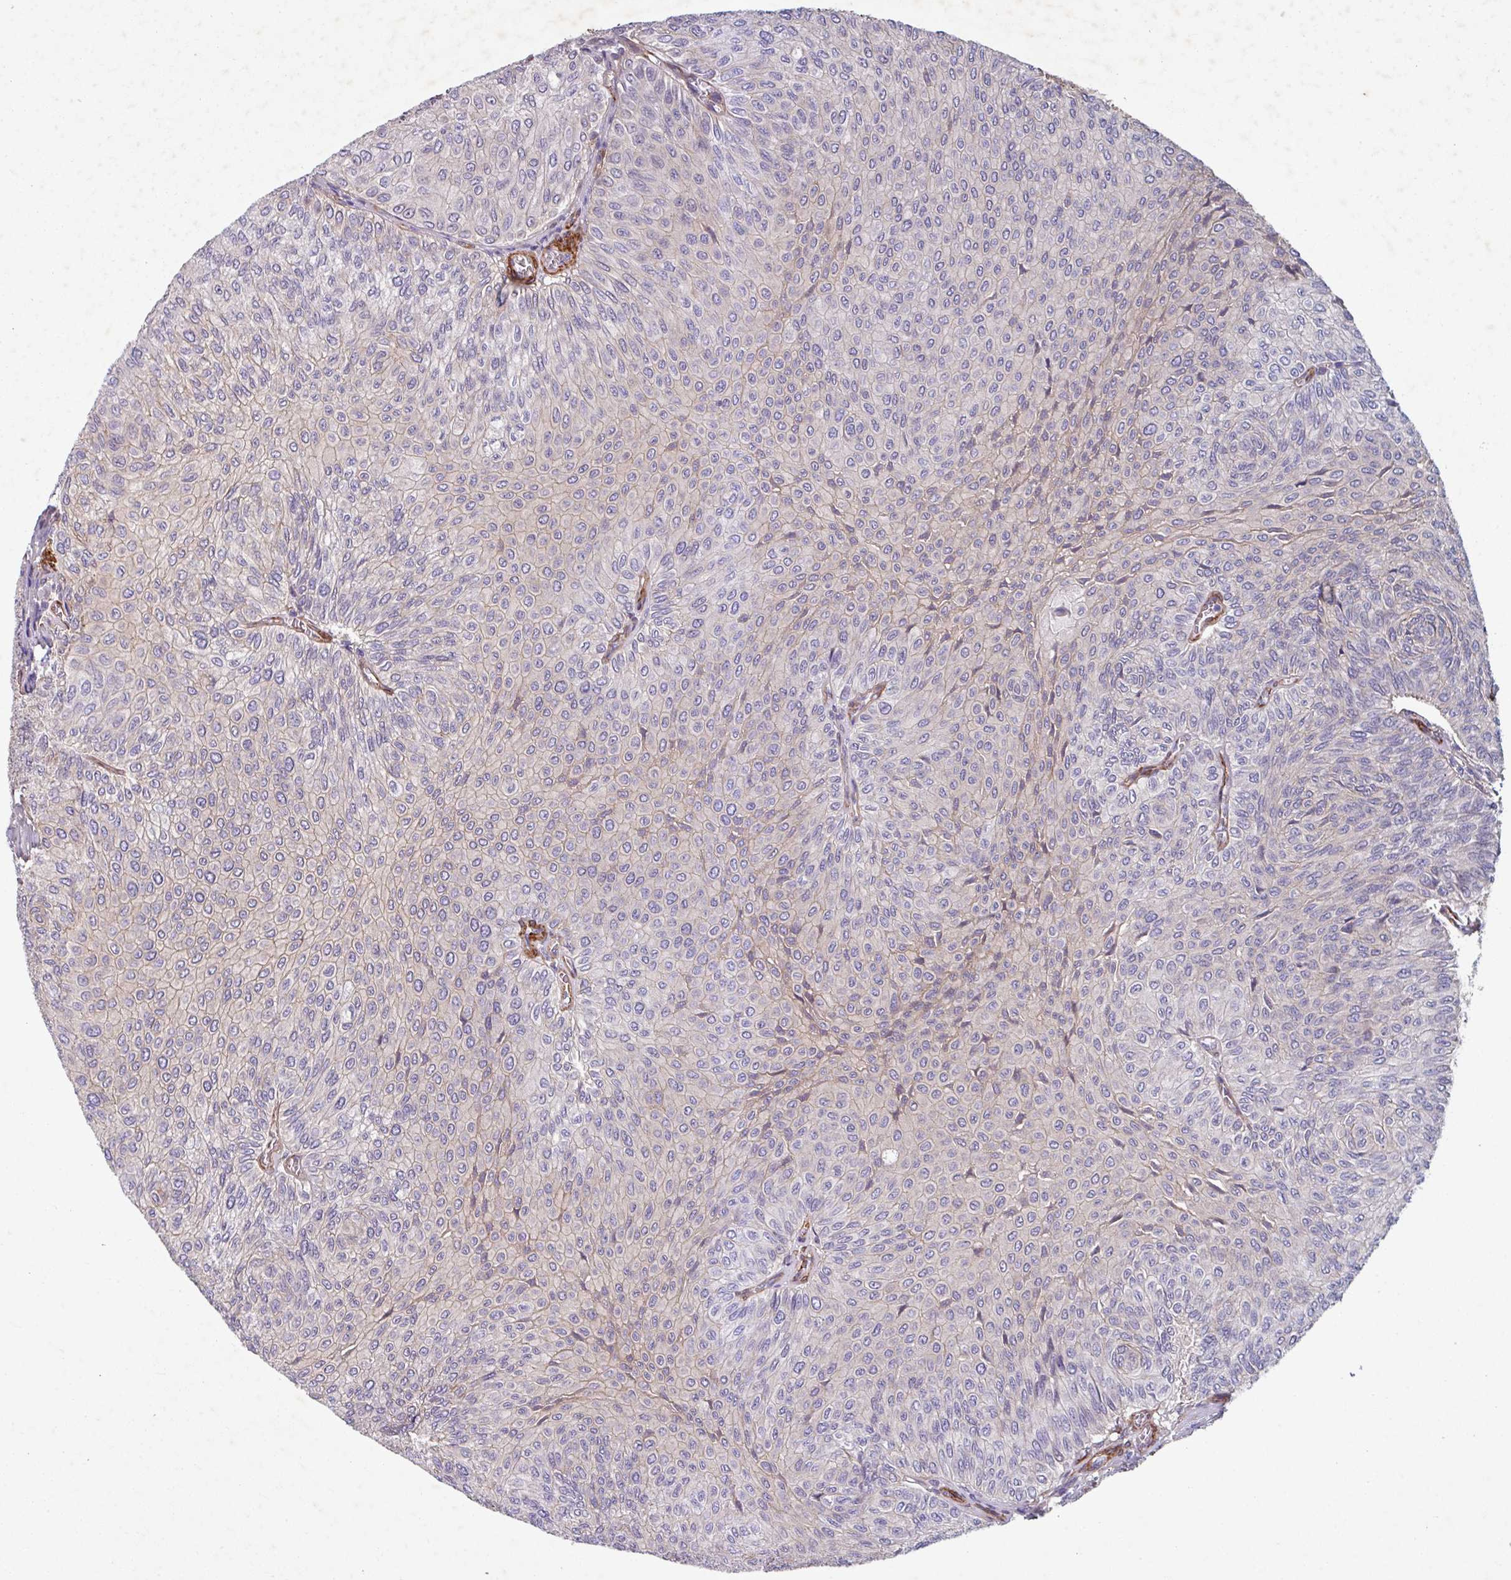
{"staining": {"intensity": "weak", "quantity": "<25%", "location": "cytoplasmic/membranous"}, "tissue": "urothelial cancer", "cell_type": "Tumor cells", "image_type": "cancer", "snomed": [{"axis": "morphology", "description": "Urothelial carcinoma, NOS"}, {"axis": "topography", "description": "Urinary bladder"}], "caption": "Micrograph shows no significant protein positivity in tumor cells of transitional cell carcinoma.", "gene": "ATP2C2", "patient": {"sex": "male", "age": 59}}